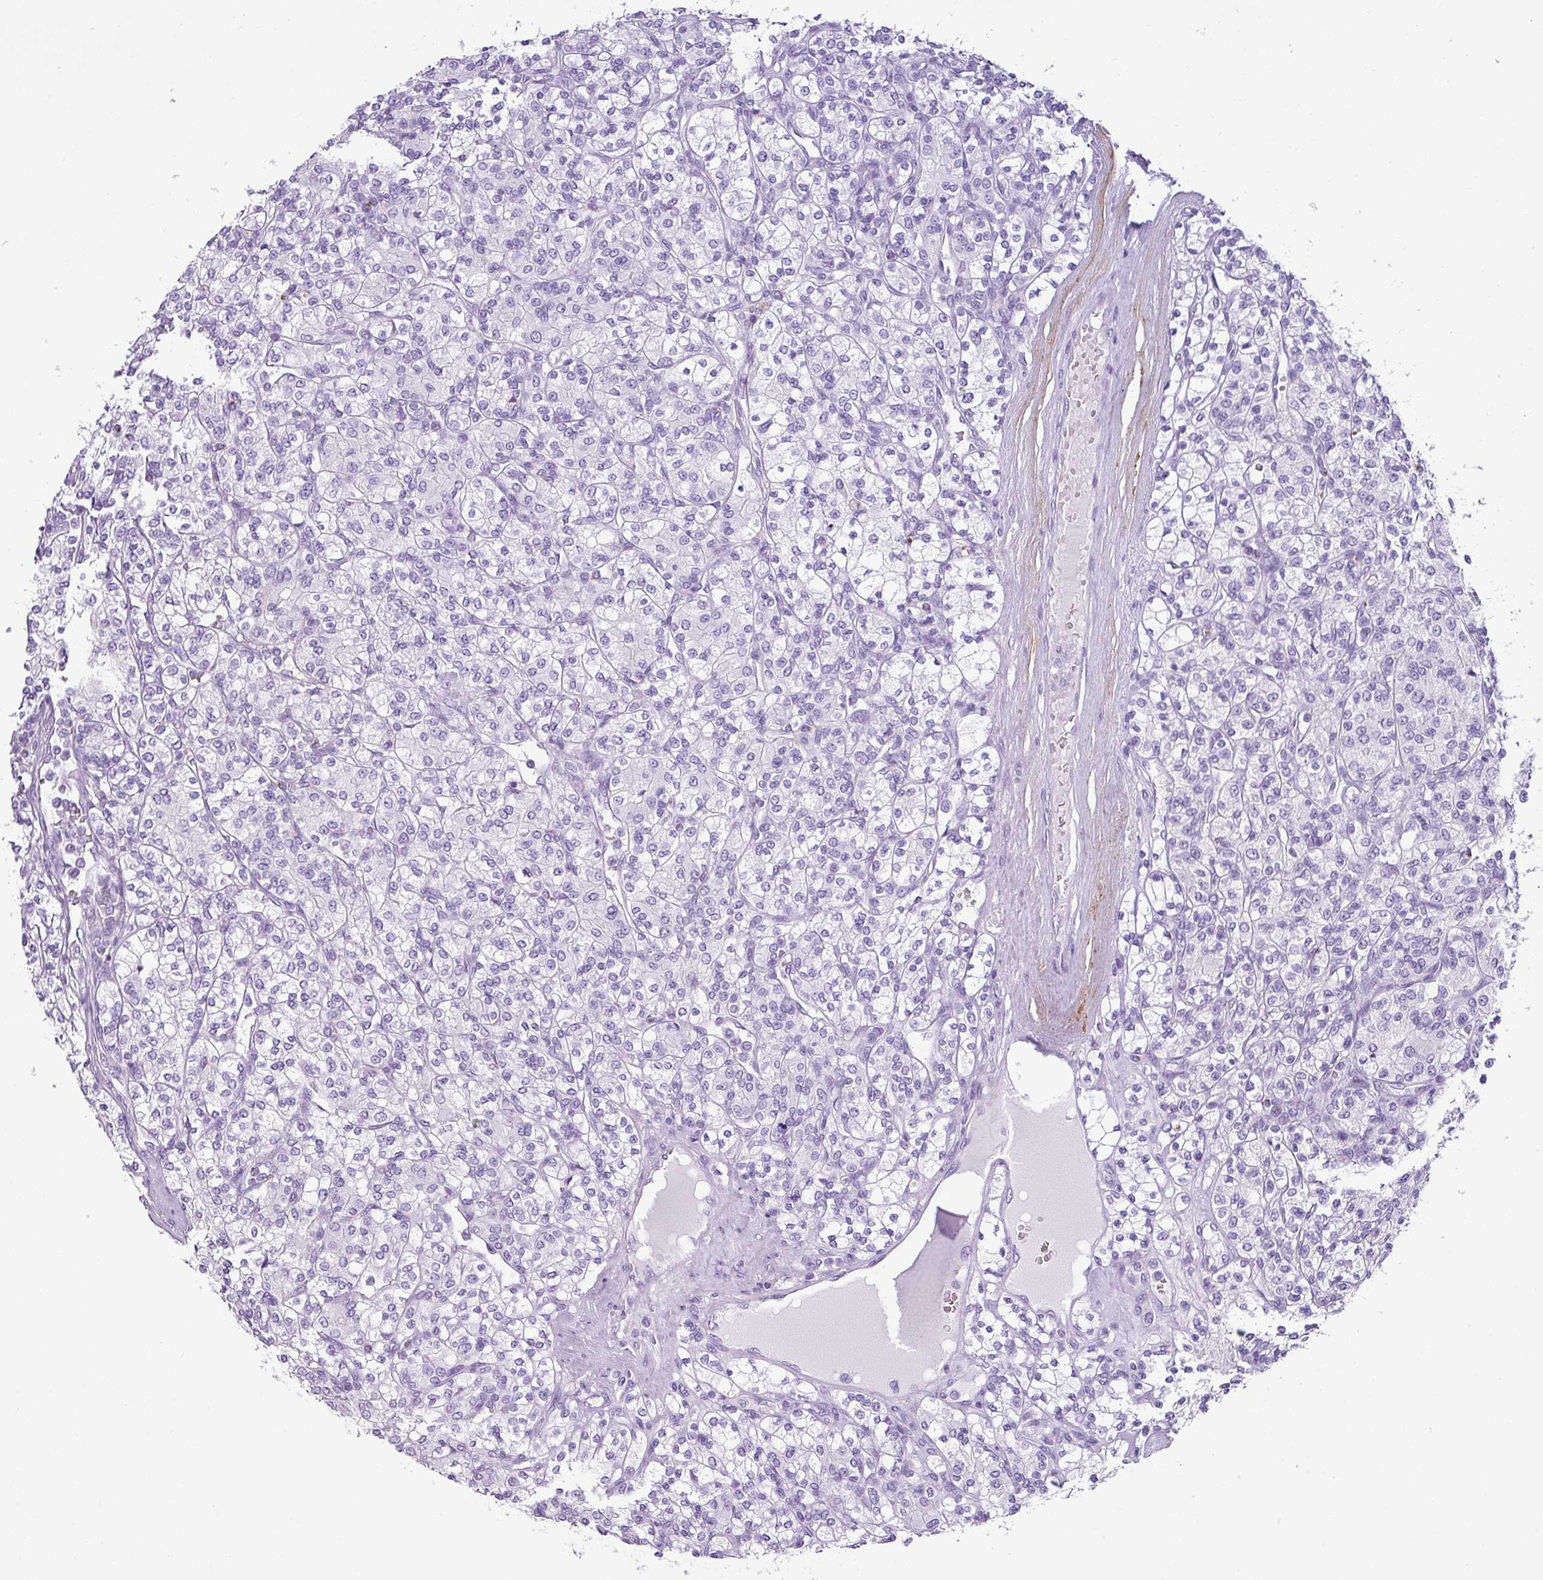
{"staining": {"intensity": "negative", "quantity": "none", "location": "none"}, "tissue": "renal cancer", "cell_type": "Tumor cells", "image_type": "cancer", "snomed": [{"axis": "morphology", "description": "Adenocarcinoma, NOS"}, {"axis": "topography", "description": "Kidney"}], "caption": "A histopathology image of renal cancer (adenocarcinoma) stained for a protein displays no brown staining in tumor cells.", "gene": "ZNF568", "patient": {"sex": "male", "age": 77}}